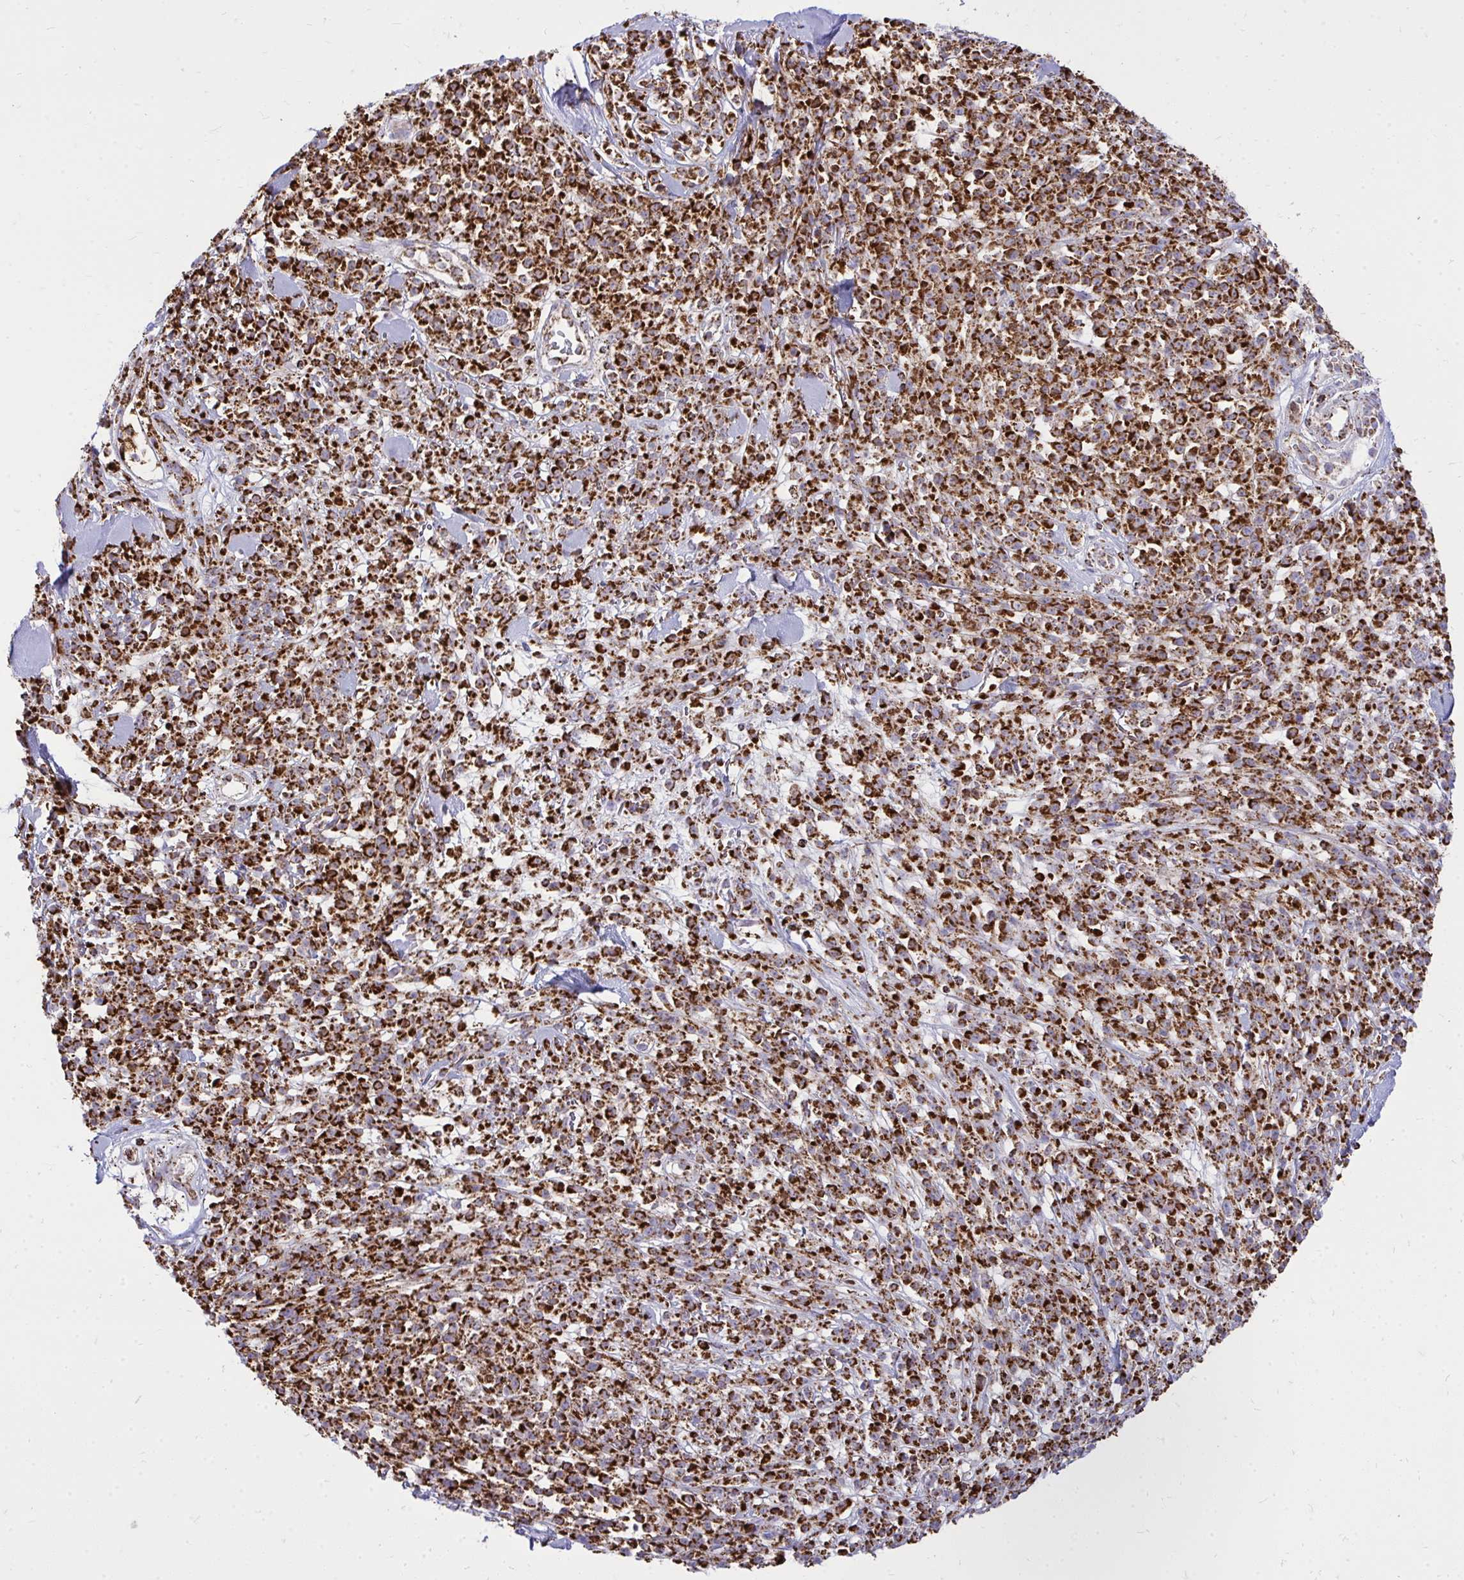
{"staining": {"intensity": "strong", "quantity": ">75%", "location": "cytoplasmic/membranous"}, "tissue": "melanoma", "cell_type": "Tumor cells", "image_type": "cancer", "snomed": [{"axis": "morphology", "description": "Malignant melanoma, NOS"}, {"axis": "topography", "description": "Skin"}, {"axis": "topography", "description": "Skin of trunk"}], "caption": "Malignant melanoma was stained to show a protein in brown. There is high levels of strong cytoplasmic/membranous staining in about >75% of tumor cells.", "gene": "SPTBN2", "patient": {"sex": "male", "age": 74}}